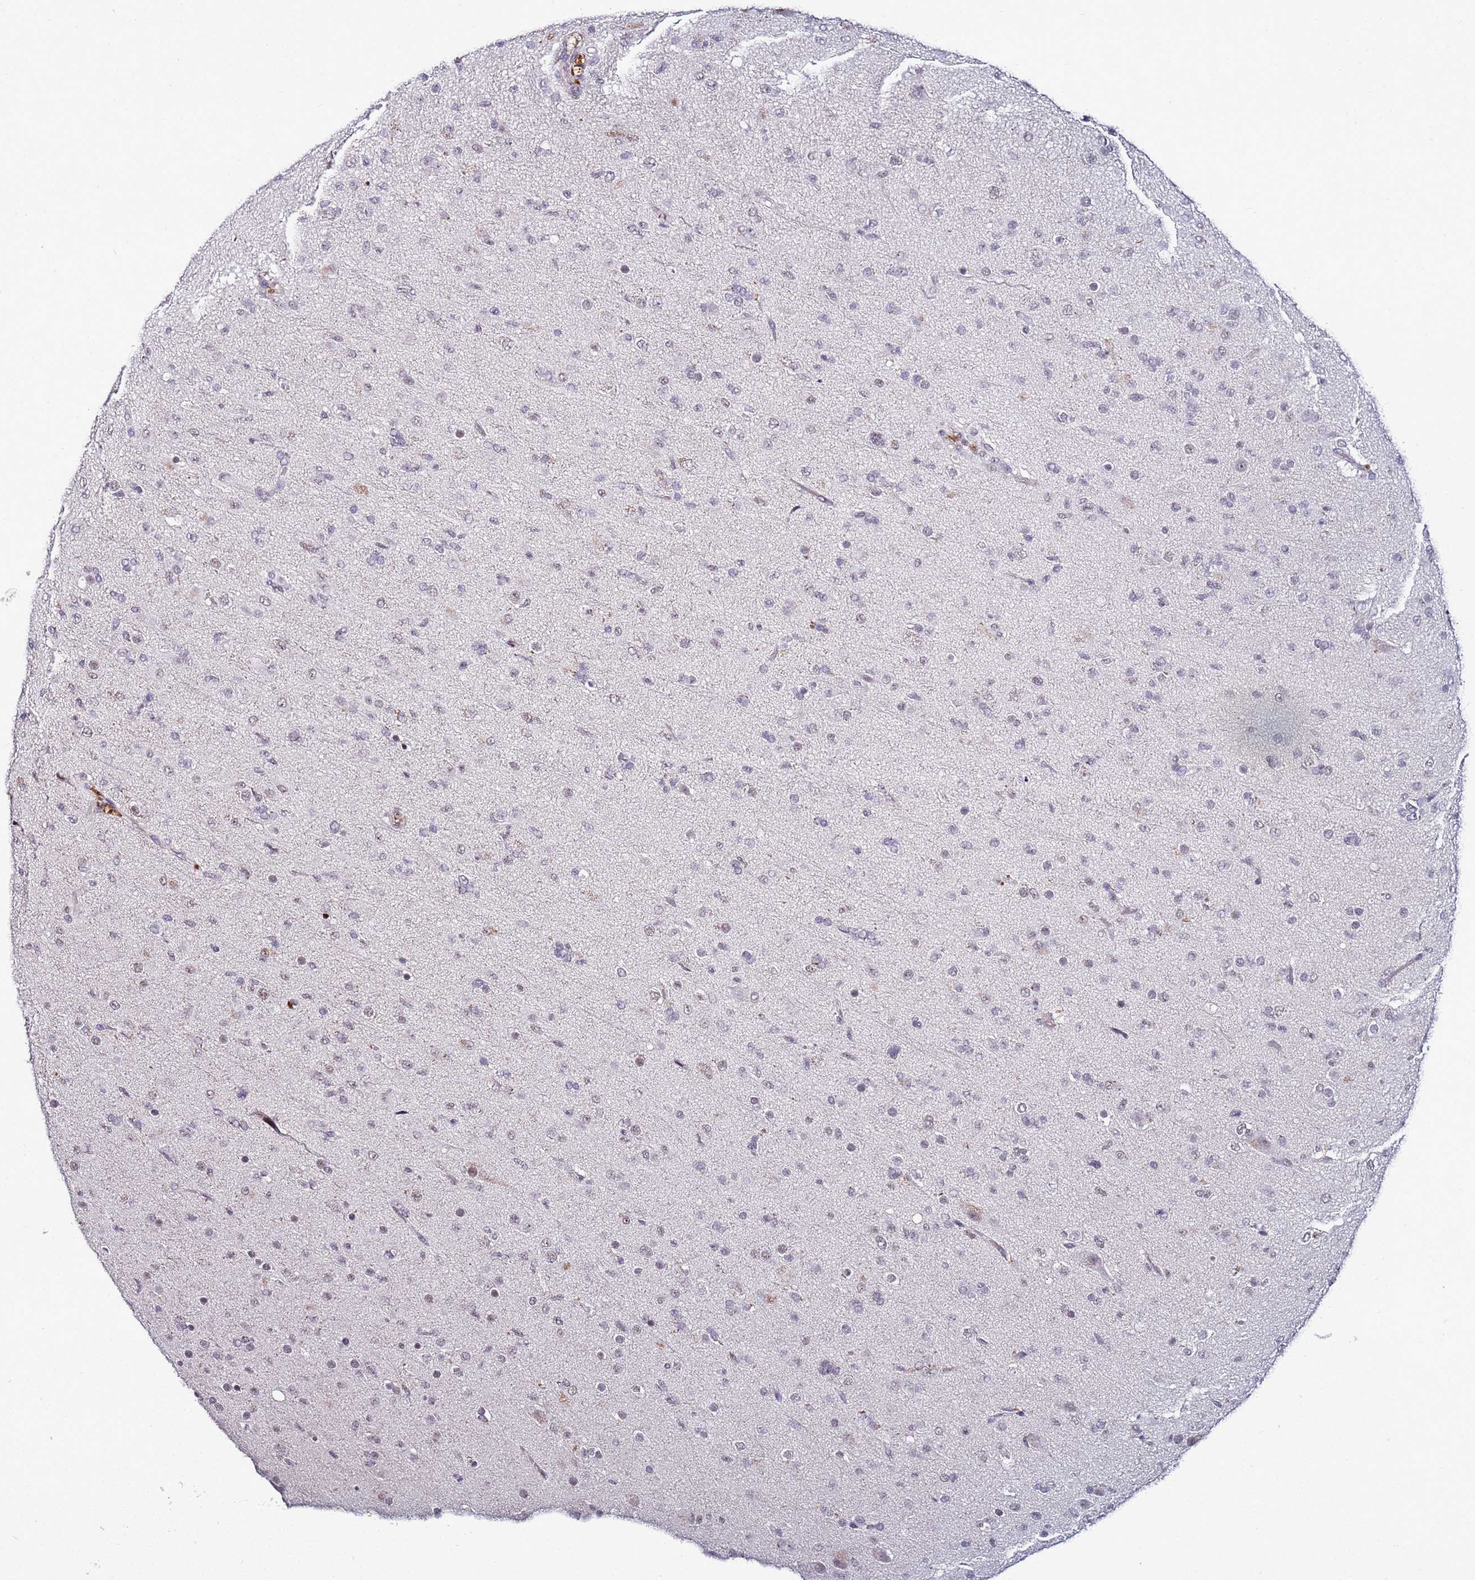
{"staining": {"intensity": "weak", "quantity": "<25%", "location": "nuclear"}, "tissue": "glioma", "cell_type": "Tumor cells", "image_type": "cancer", "snomed": [{"axis": "morphology", "description": "Glioma, malignant, Low grade"}, {"axis": "topography", "description": "Brain"}], "caption": "Glioma was stained to show a protein in brown. There is no significant expression in tumor cells.", "gene": "PSMA7", "patient": {"sex": "male", "age": 65}}